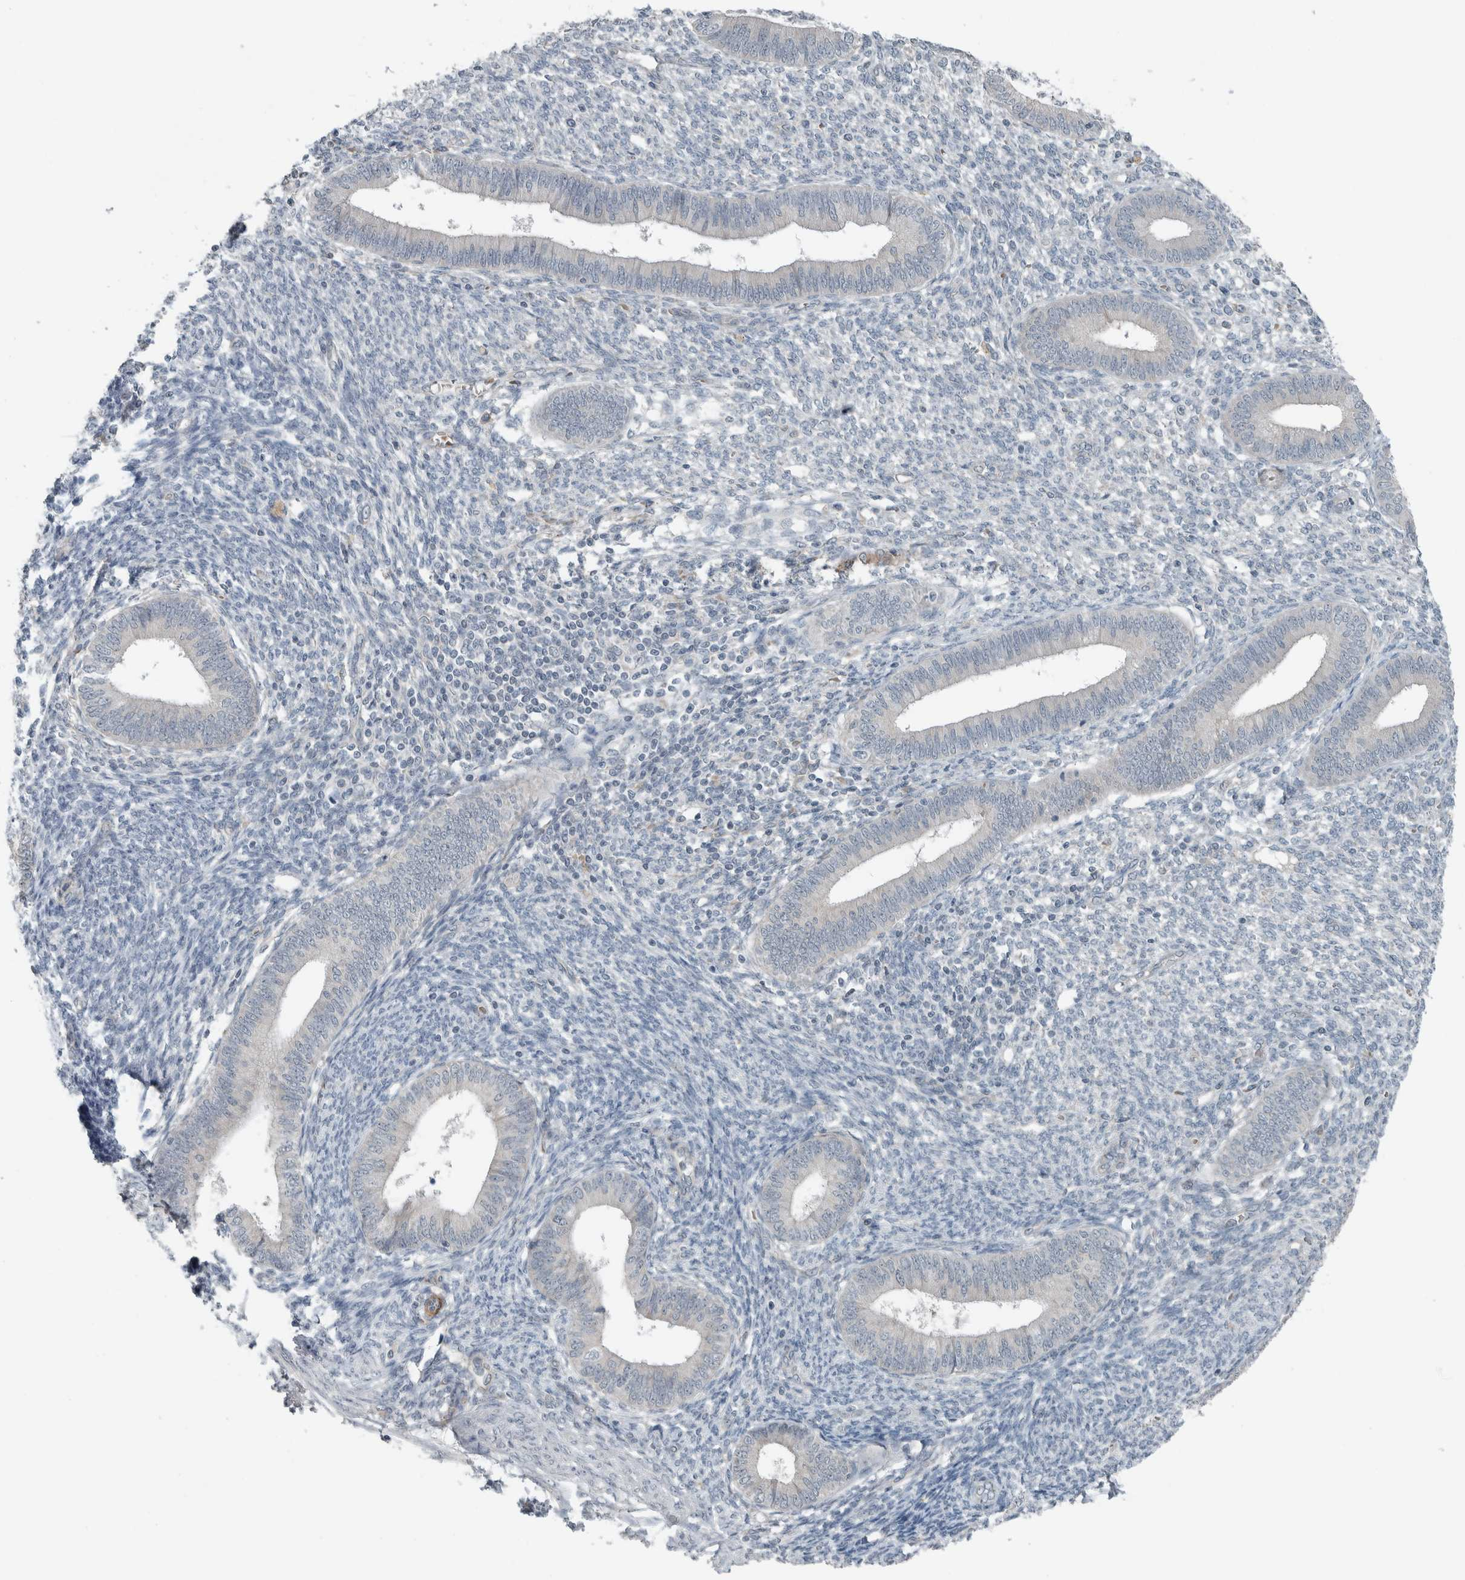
{"staining": {"intensity": "negative", "quantity": "none", "location": "none"}, "tissue": "endometrium", "cell_type": "Cells in endometrial stroma", "image_type": "normal", "snomed": [{"axis": "morphology", "description": "Normal tissue, NOS"}, {"axis": "topography", "description": "Endometrium"}], "caption": "IHC of unremarkable human endometrium displays no expression in cells in endometrial stroma. (Brightfield microscopy of DAB immunohistochemistry at high magnification).", "gene": "JADE2", "patient": {"sex": "female", "age": 46}}